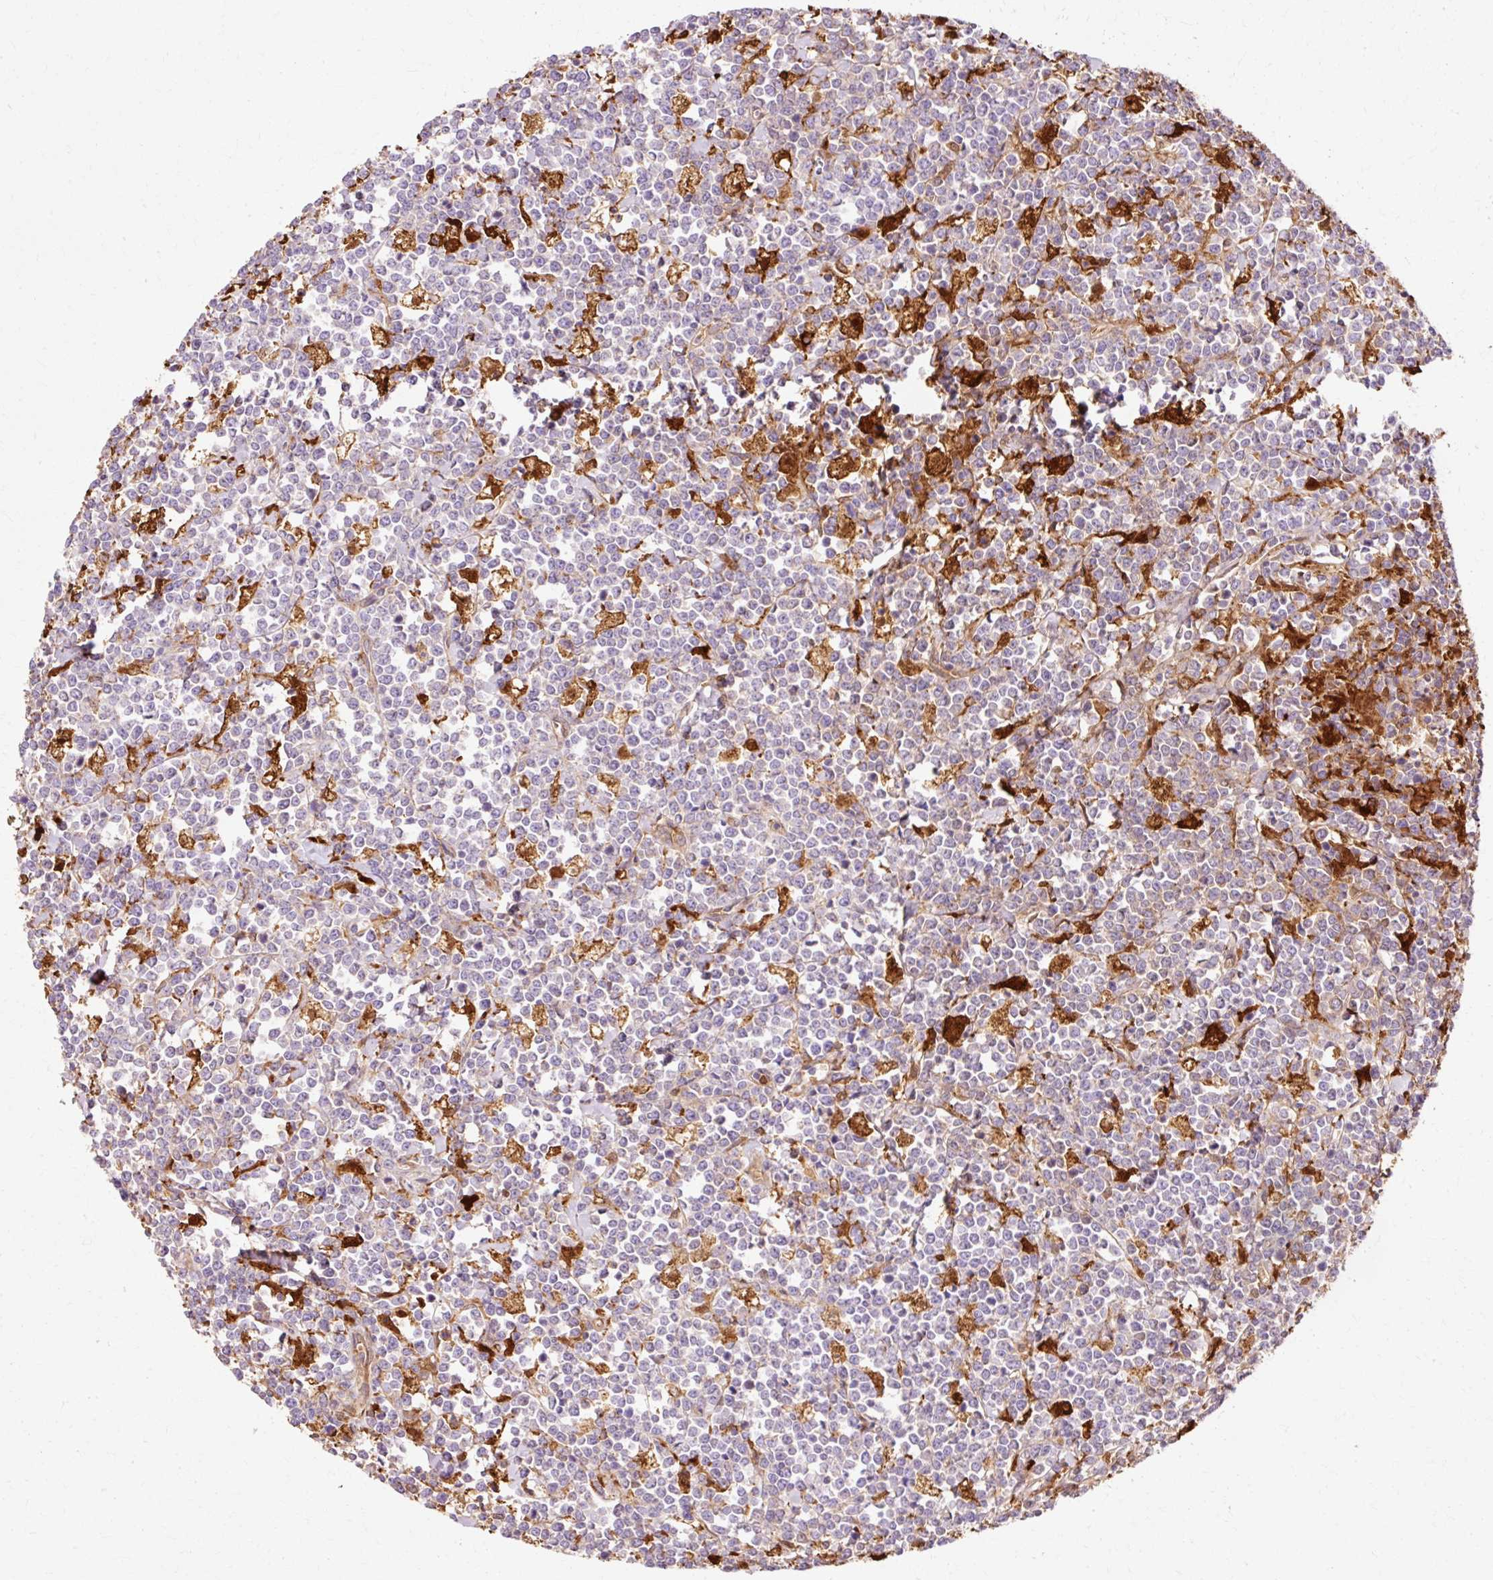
{"staining": {"intensity": "negative", "quantity": "none", "location": "none"}, "tissue": "lymphoma", "cell_type": "Tumor cells", "image_type": "cancer", "snomed": [{"axis": "morphology", "description": "Malignant lymphoma, non-Hodgkin's type, High grade"}, {"axis": "topography", "description": "Small intestine"}, {"axis": "topography", "description": "Colon"}], "caption": "Immunohistochemical staining of malignant lymphoma, non-Hodgkin's type (high-grade) shows no significant staining in tumor cells.", "gene": "GPX1", "patient": {"sex": "male", "age": 8}}